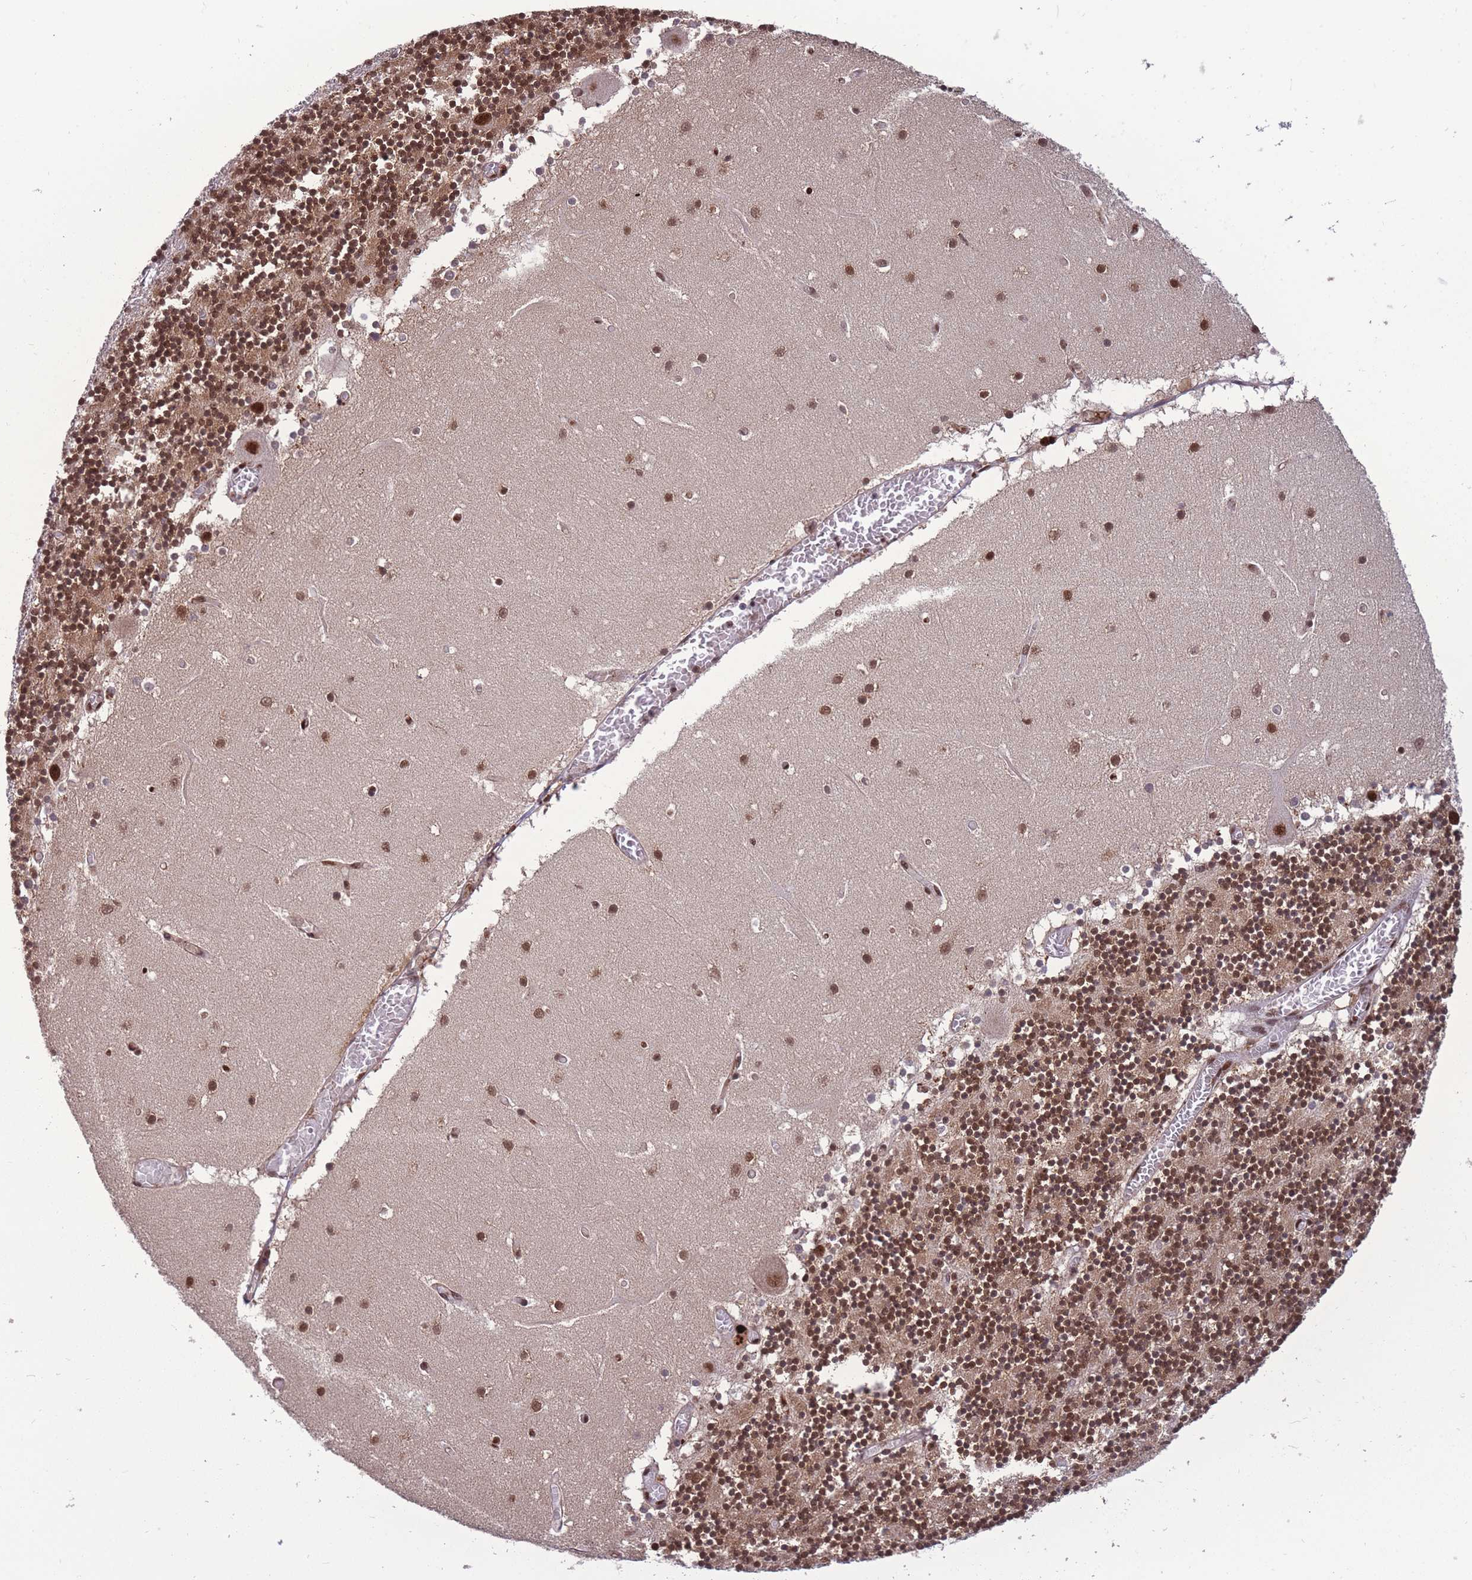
{"staining": {"intensity": "strong", "quantity": ">75%", "location": "nuclear"}, "tissue": "cerebellum", "cell_type": "Cells in granular layer", "image_type": "normal", "snomed": [{"axis": "morphology", "description": "Normal tissue, NOS"}, {"axis": "topography", "description": "Cerebellum"}], "caption": "The photomicrograph reveals a brown stain indicating the presence of a protein in the nuclear of cells in granular layer in cerebellum.", "gene": "PRPF19", "patient": {"sex": "female", "age": 28}}